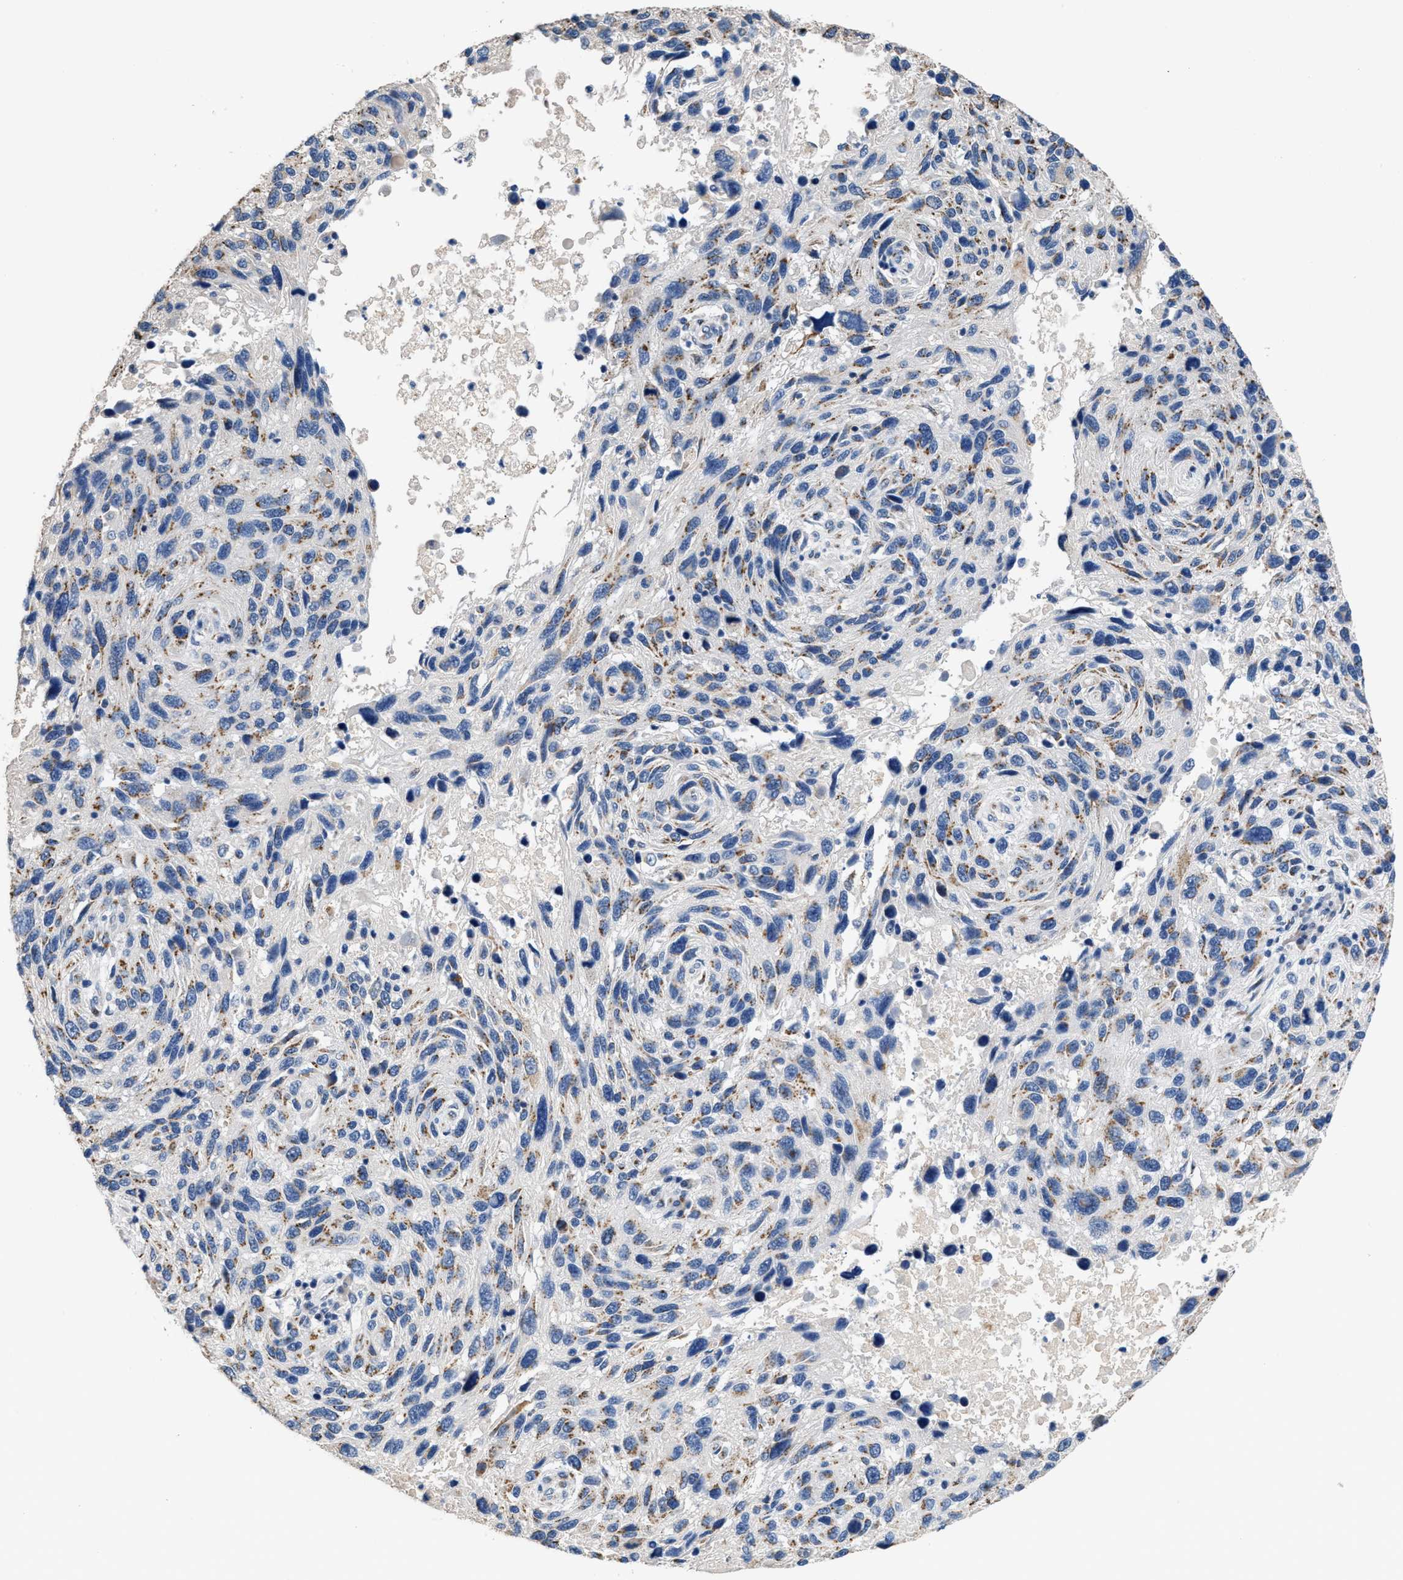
{"staining": {"intensity": "moderate", "quantity": "25%-75%", "location": "cytoplasmic/membranous"}, "tissue": "melanoma", "cell_type": "Tumor cells", "image_type": "cancer", "snomed": [{"axis": "morphology", "description": "Malignant melanoma, NOS"}, {"axis": "topography", "description": "Skin"}], "caption": "Moderate cytoplasmic/membranous staining is appreciated in about 25%-75% of tumor cells in melanoma. (DAB (3,3'-diaminobenzidine) IHC with brightfield microscopy, high magnification).", "gene": "GOLM1", "patient": {"sex": "male", "age": 53}}